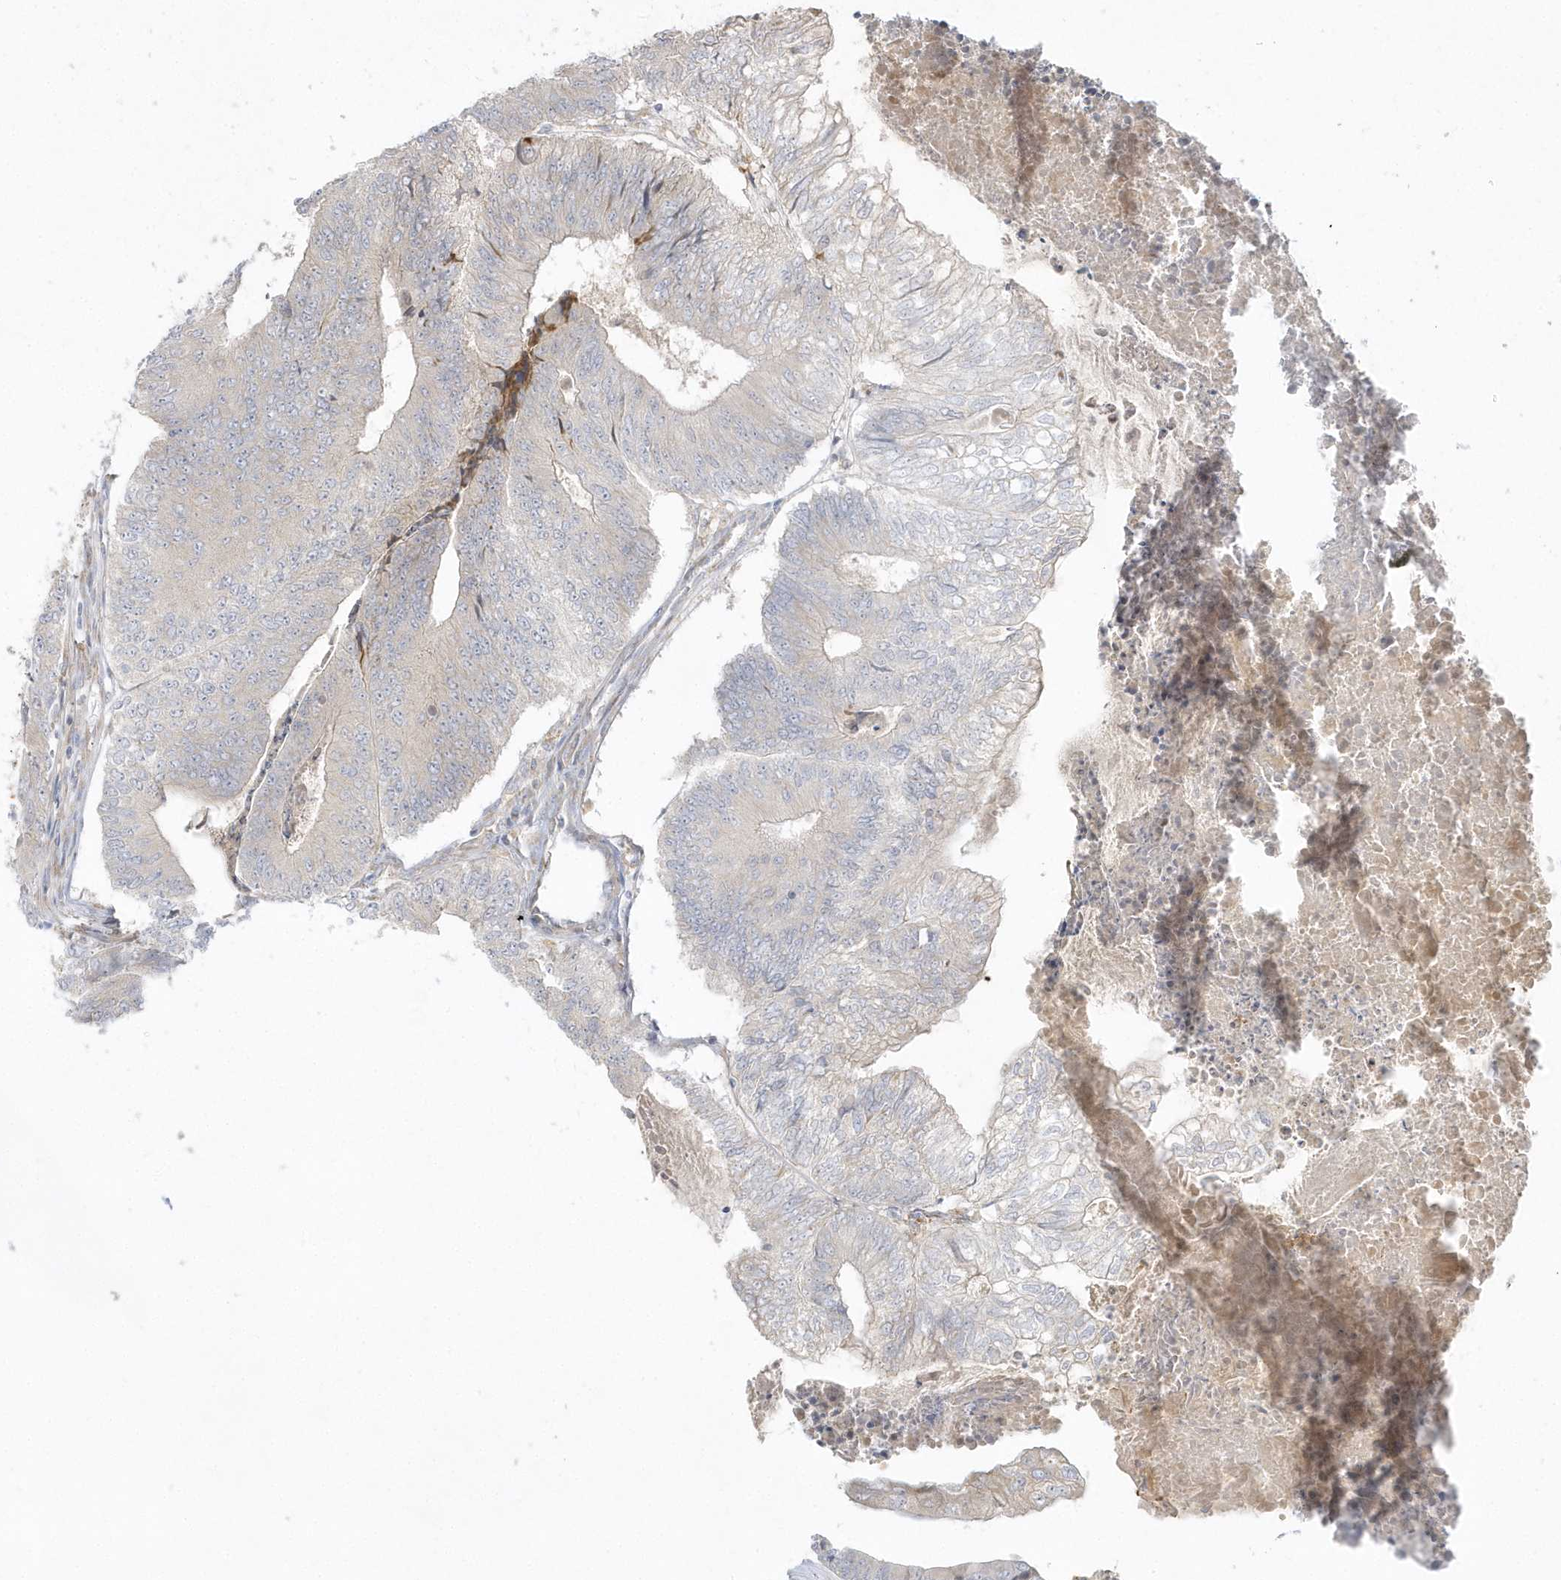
{"staining": {"intensity": "negative", "quantity": "none", "location": "none"}, "tissue": "colorectal cancer", "cell_type": "Tumor cells", "image_type": "cancer", "snomed": [{"axis": "morphology", "description": "Adenocarcinoma, NOS"}, {"axis": "topography", "description": "Colon"}], "caption": "The micrograph reveals no significant positivity in tumor cells of colorectal adenocarcinoma.", "gene": "THADA", "patient": {"sex": "female", "age": 67}}